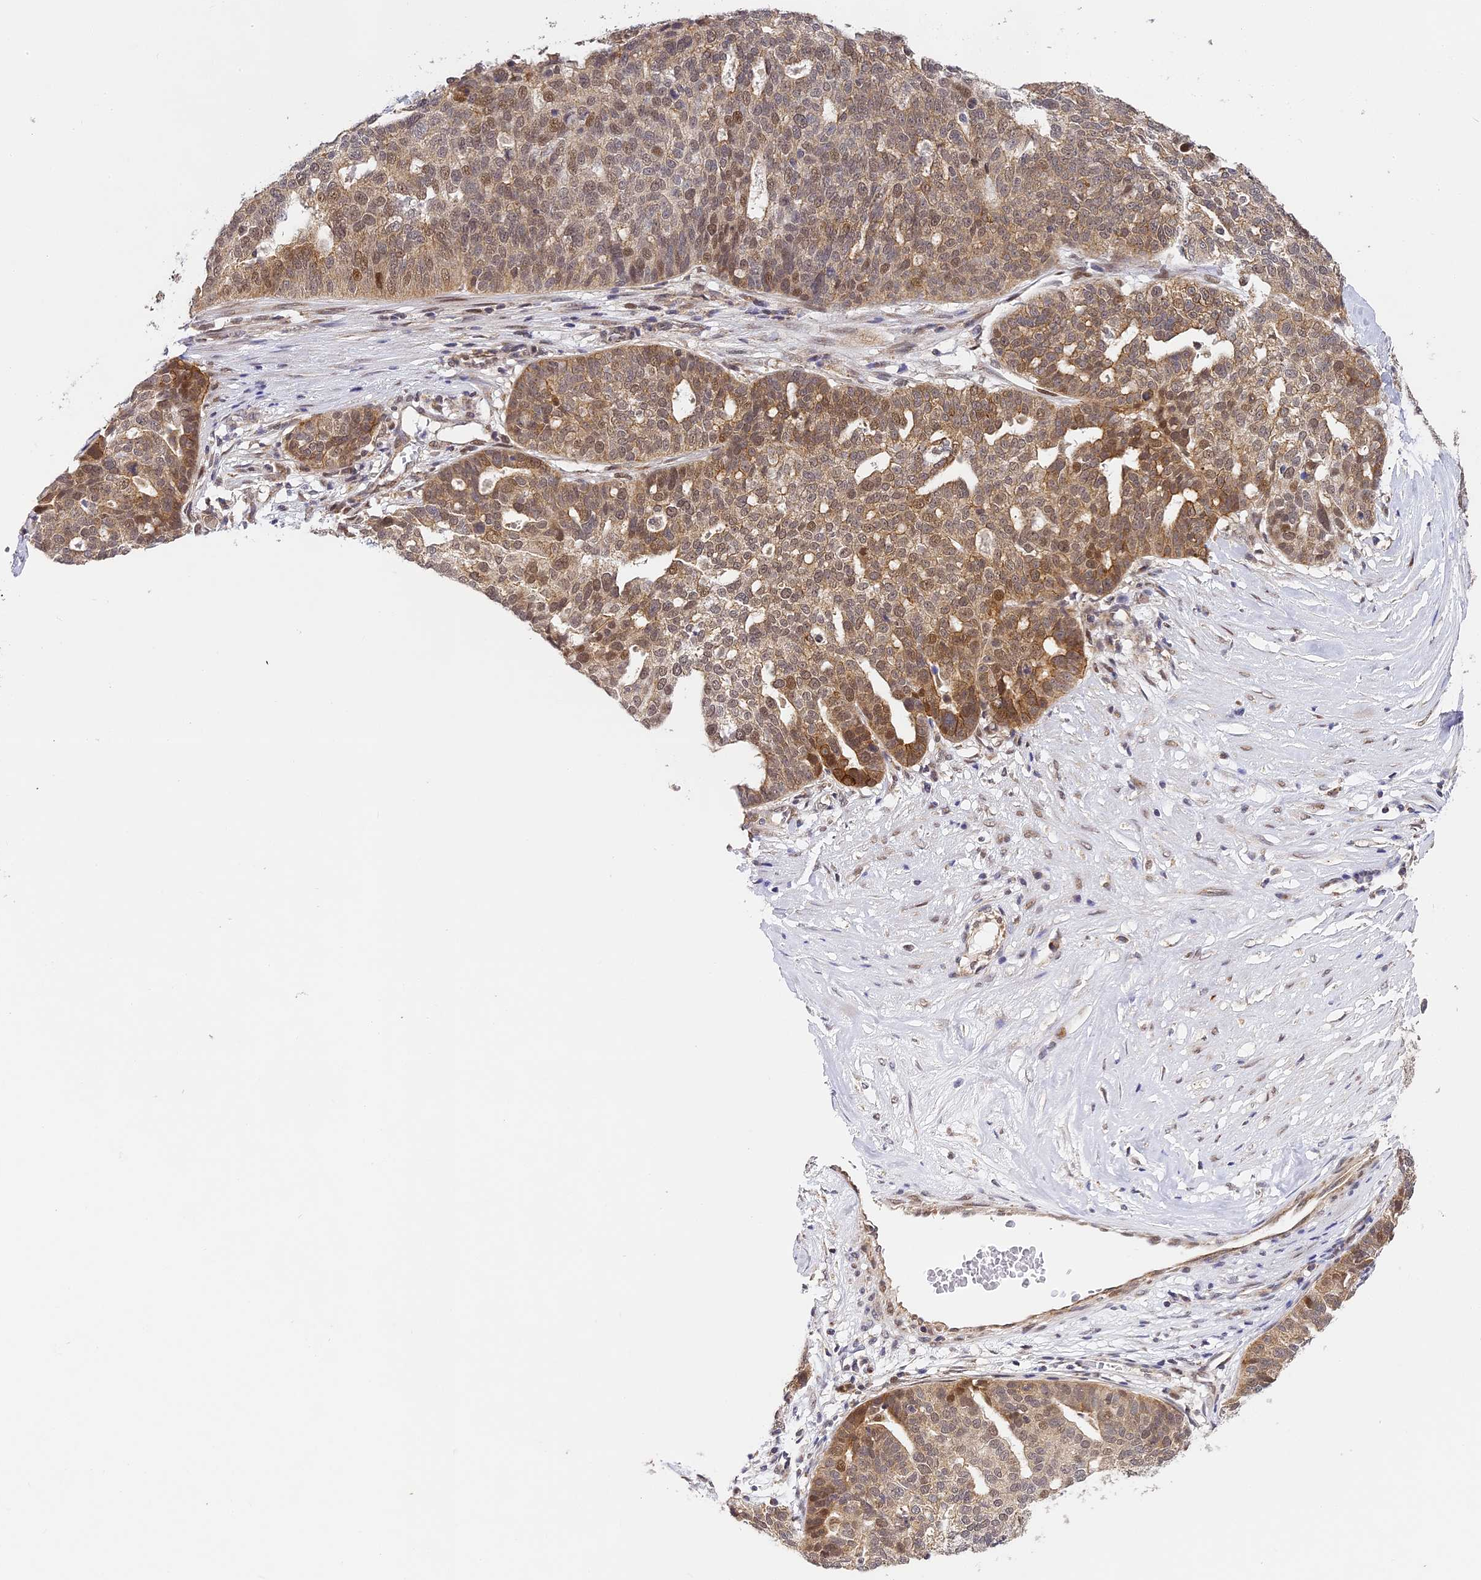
{"staining": {"intensity": "moderate", "quantity": ">75%", "location": "cytoplasmic/membranous,nuclear"}, "tissue": "ovarian cancer", "cell_type": "Tumor cells", "image_type": "cancer", "snomed": [{"axis": "morphology", "description": "Cystadenocarcinoma, serous, NOS"}, {"axis": "topography", "description": "Ovary"}], "caption": "This histopathology image demonstrates immunohistochemistry staining of human ovarian cancer, with medium moderate cytoplasmic/membranous and nuclear positivity in about >75% of tumor cells.", "gene": "DNAAF10", "patient": {"sex": "female", "age": 59}}